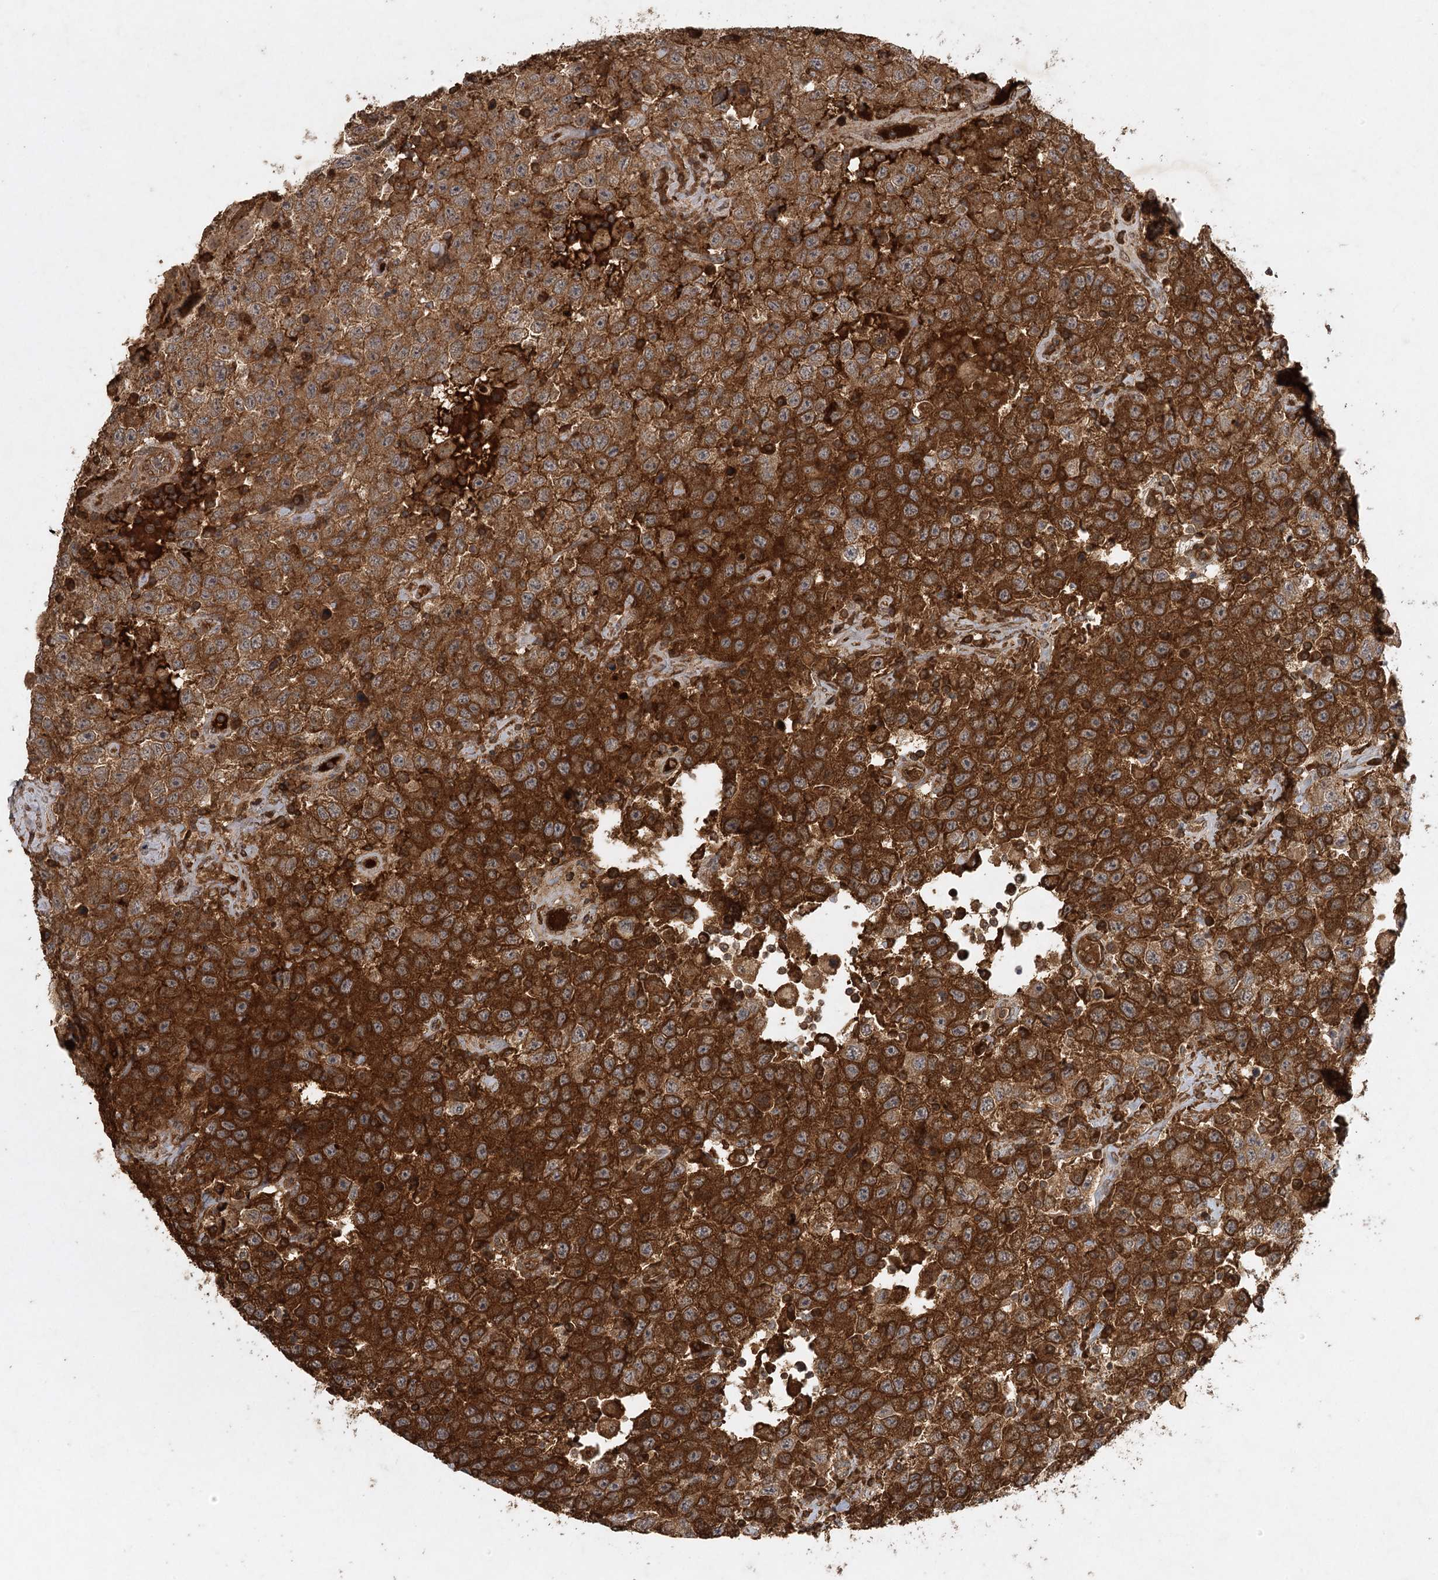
{"staining": {"intensity": "strong", "quantity": ">75%", "location": "cytoplasmic/membranous"}, "tissue": "testis cancer", "cell_type": "Tumor cells", "image_type": "cancer", "snomed": [{"axis": "morphology", "description": "Seminoma, NOS"}, {"axis": "topography", "description": "Testis"}], "caption": "About >75% of tumor cells in human seminoma (testis) reveal strong cytoplasmic/membranous protein positivity as visualized by brown immunohistochemical staining.", "gene": "ARL13A", "patient": {"sex": "male", "age": 41}}